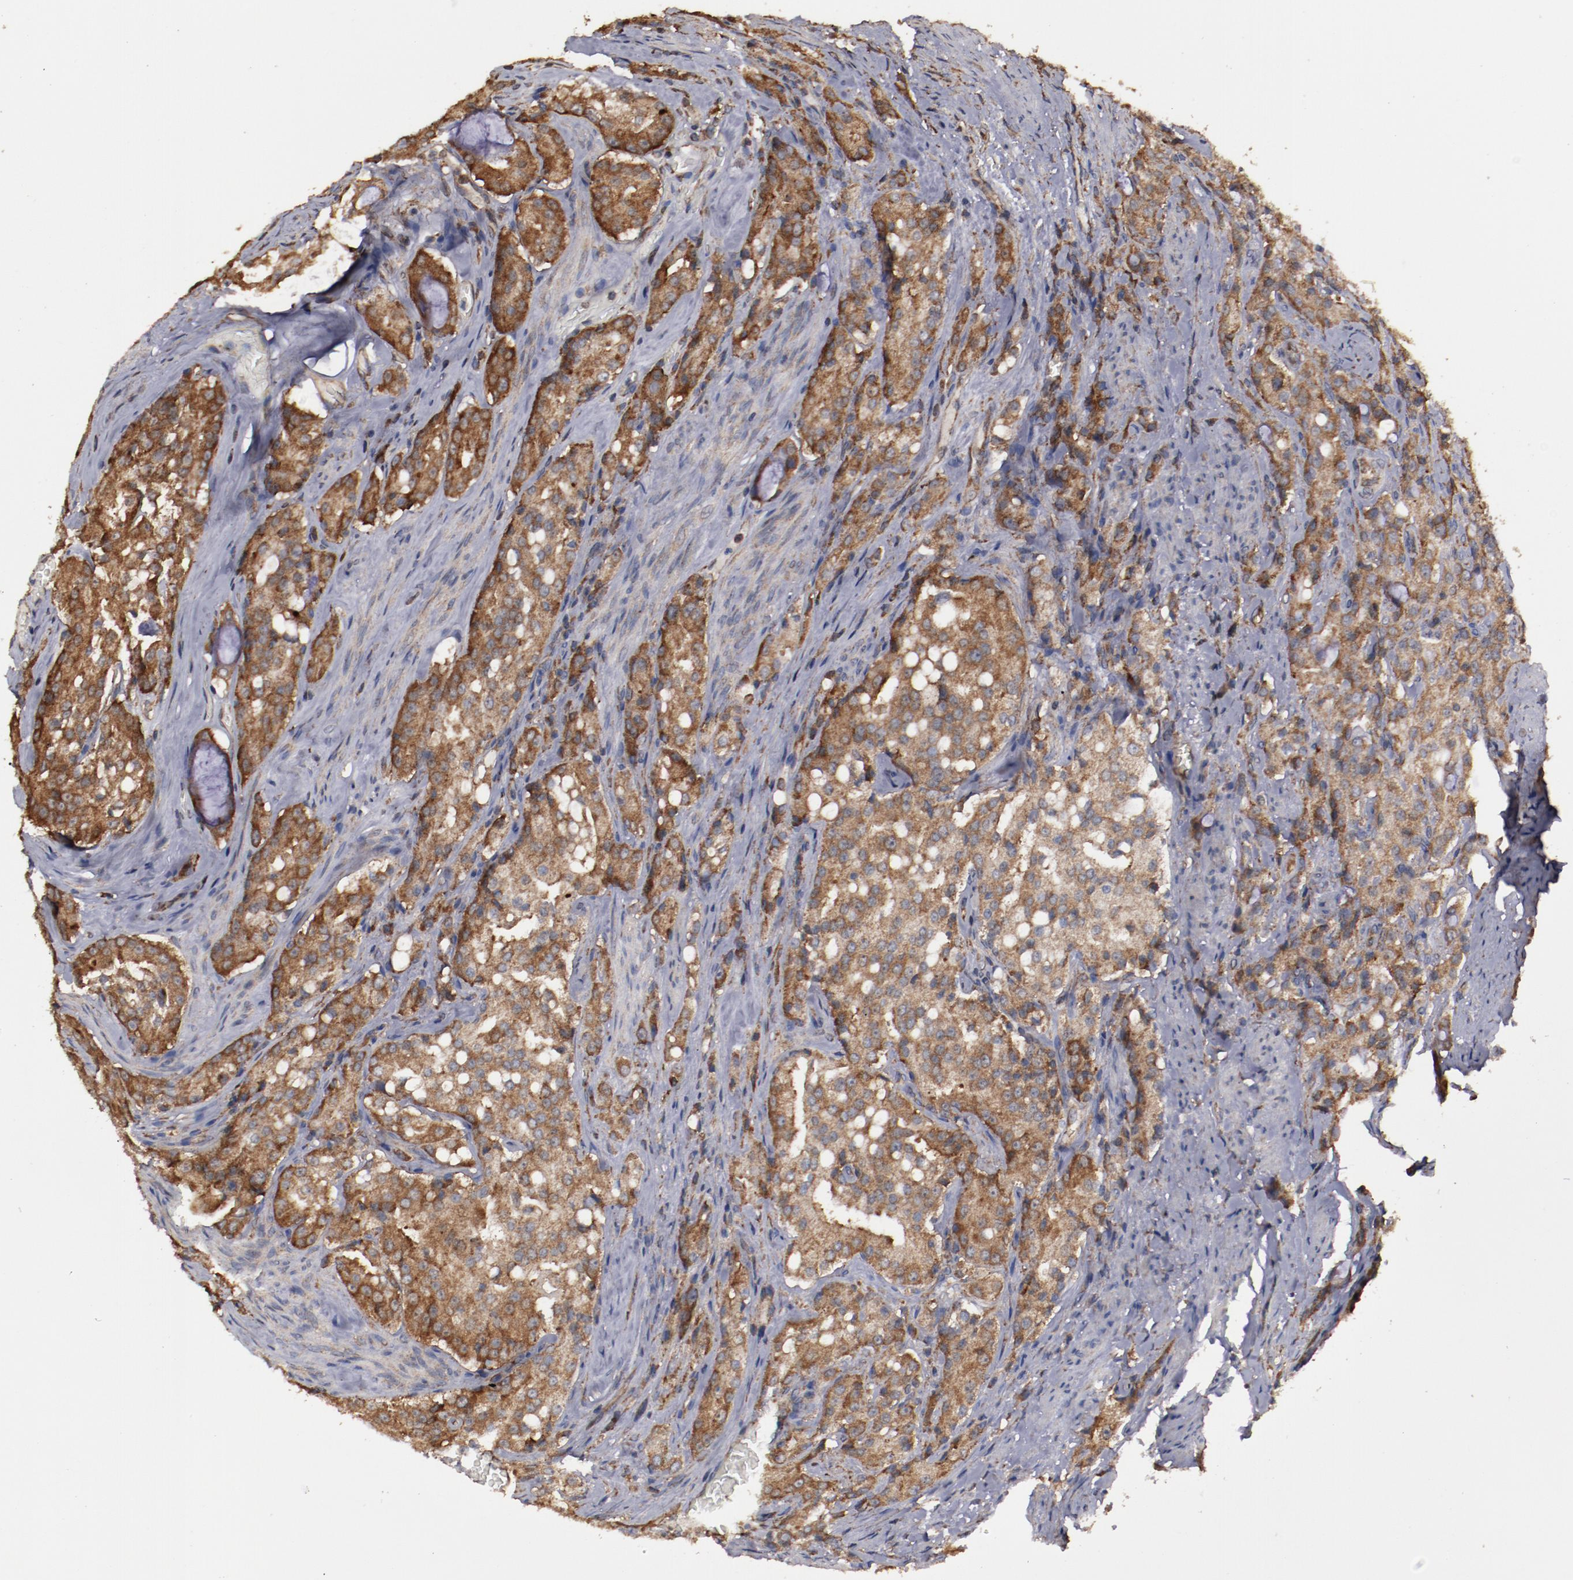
{"staining": {"intensity": "moderate", "quantity": ">75%", "location": "cytoplasmic/membranous"}, "tissue": "prostate cancer", "cell_type": "Tumor cells", "image_type": "cancer", "snomed": [{"axis": "morphology", "description": "Adenocarcinoma, Medium grade"}, {"axis": "topography", "description": "Prostate"}], "caption": "A brown stain highlights moderate cytoplasmic/membranous staining of a protein in prostate cancer (adenocarcinoma (medium-grade)) tumor cells.", "gene": "RPS4Y1", "patient": {"sex": "male", "age": 72}}